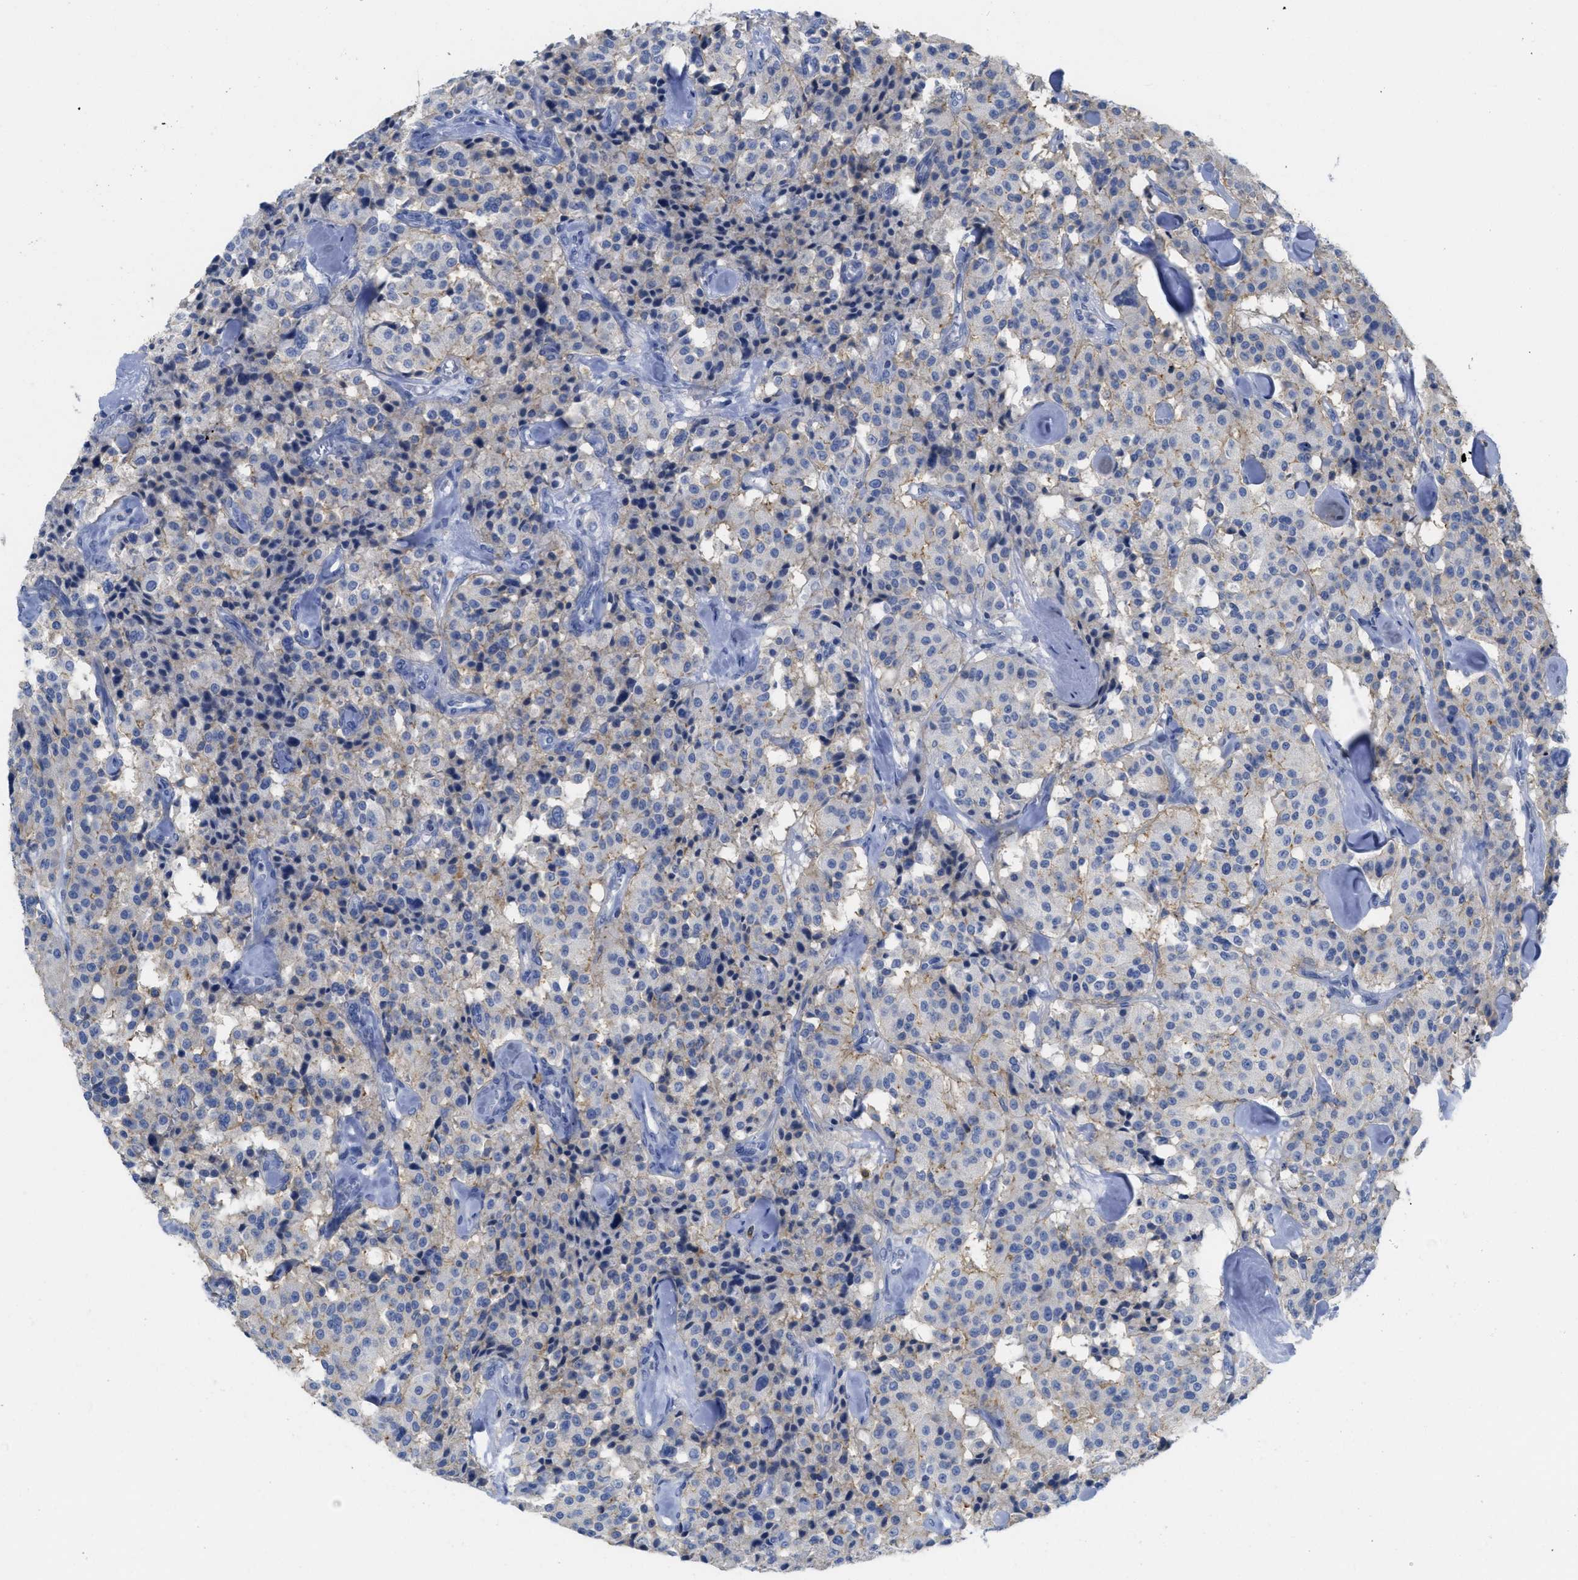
{"staining": {"intensity": "negative", "quantity": "none", "location": "none"}, "tissue": "carcinoid", "cell_type": "Tumor cells", "image_type": "cancer", "snomed": [{"axis": "morphology", "description": "Carcinoid, malignant, NOS"}, {"axis": "topography", "description": "Lung"}], "caption": "Carcinoid was stained to show a protein in brown. There is no significant expression in tumor cells.", "gene": "CNNM4", "patient": {"sex": "male", "age": 30}}